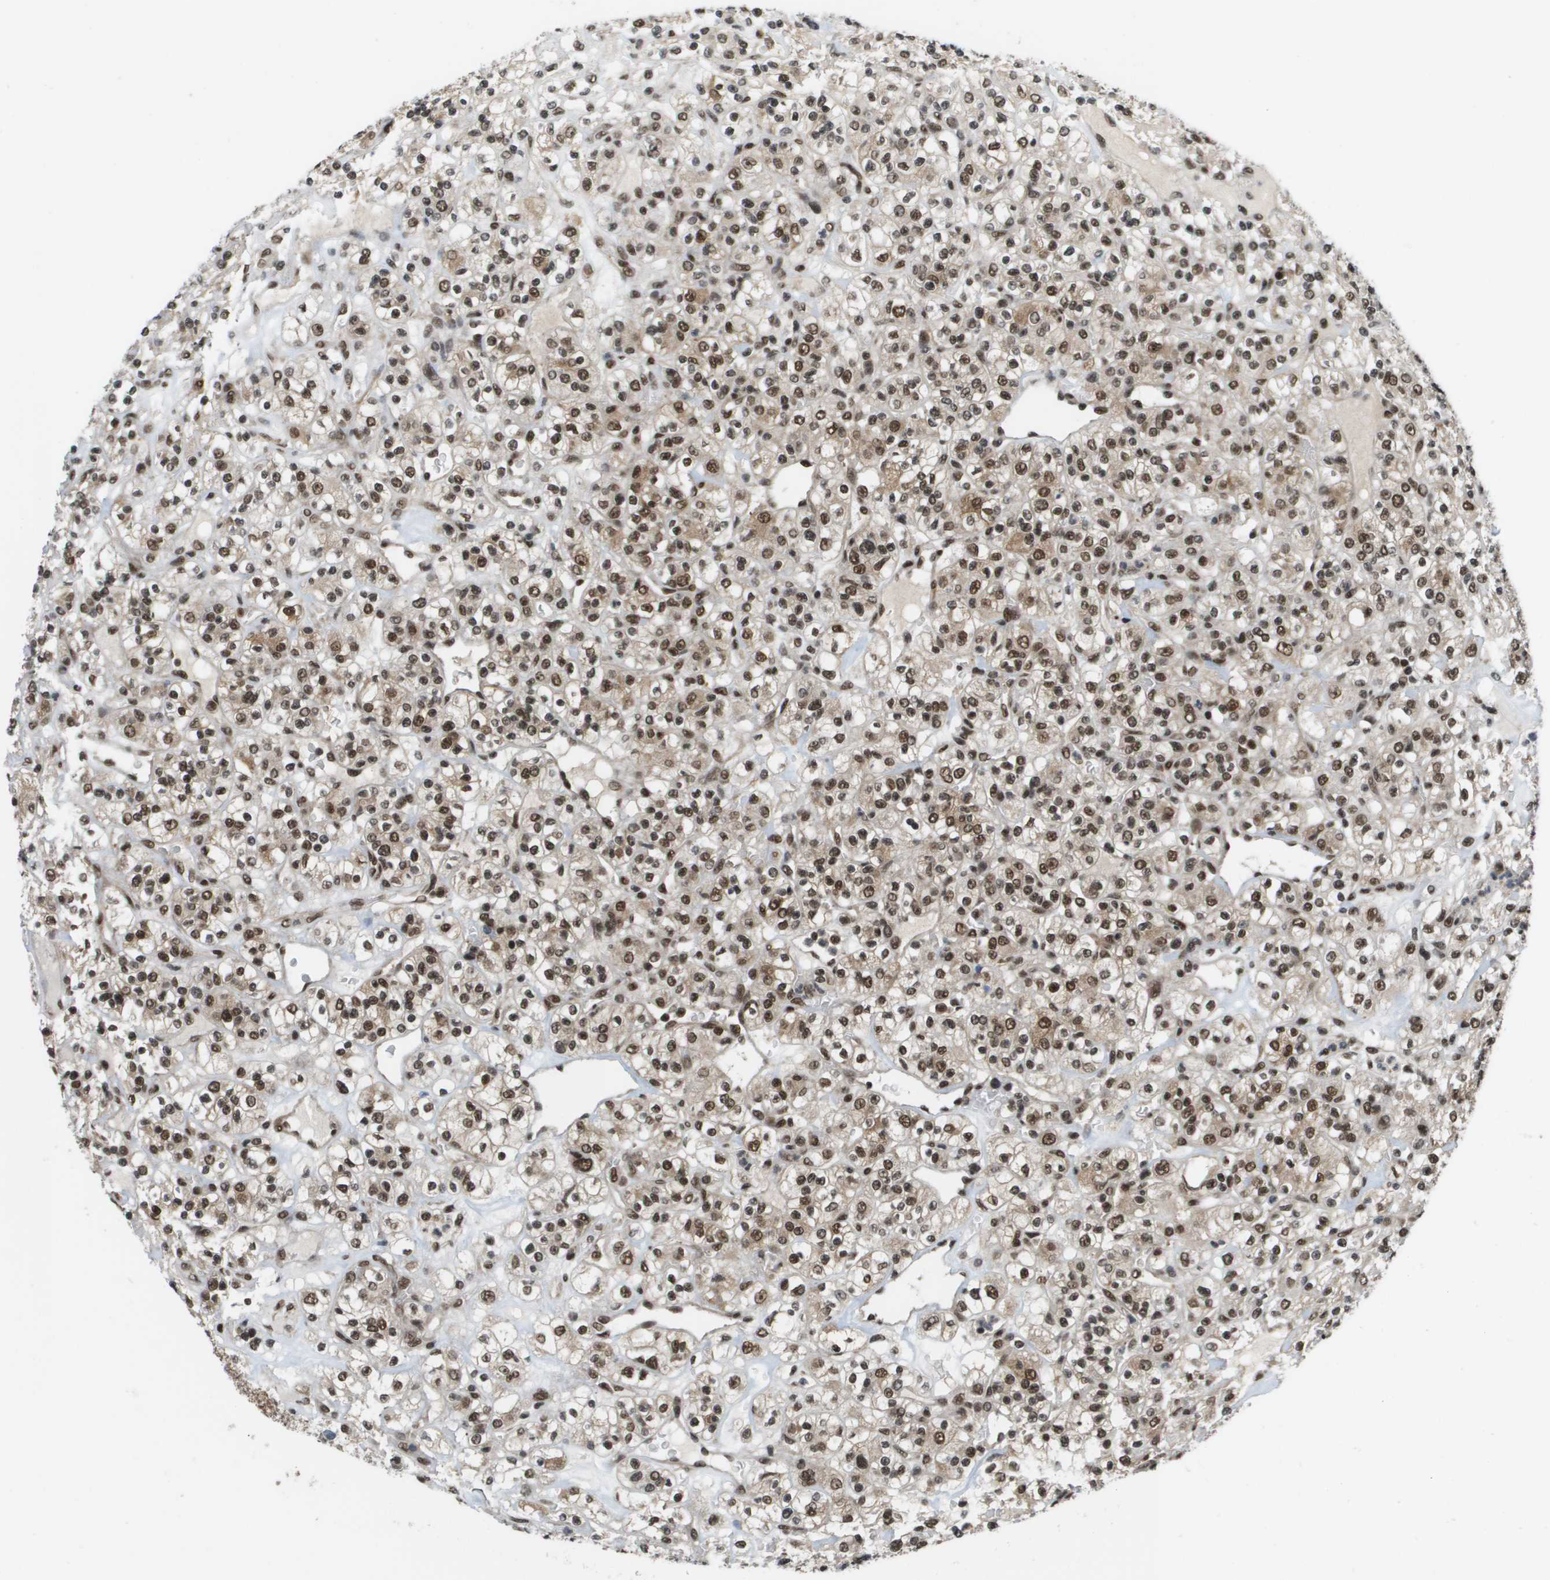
{"staining": {"intensity": "weak", "quantity": "25%-75%", "location": "nuclear"}, "tissue": "renal cancer", "cell_type": "Tumor cells", "image_type": "cancer", "snomed": [{"axis": "morphology", "description": "Normal tissue, NOS"}, {"axis": "morphology", "description": "Adenocarcinoma, NOS"}, {"axis": "topography", "description": "Kidney"}], "caption": "Adenocarcinoma (renal) tissue exhibits weak nuclear expression in about 25%-75% of tumor cells, visualized by immunohistochemistry. (IHC, brightfield microscopy, high magnification).", "gene": "PRCC", "patient": {"sex": "female", "age": 72}}